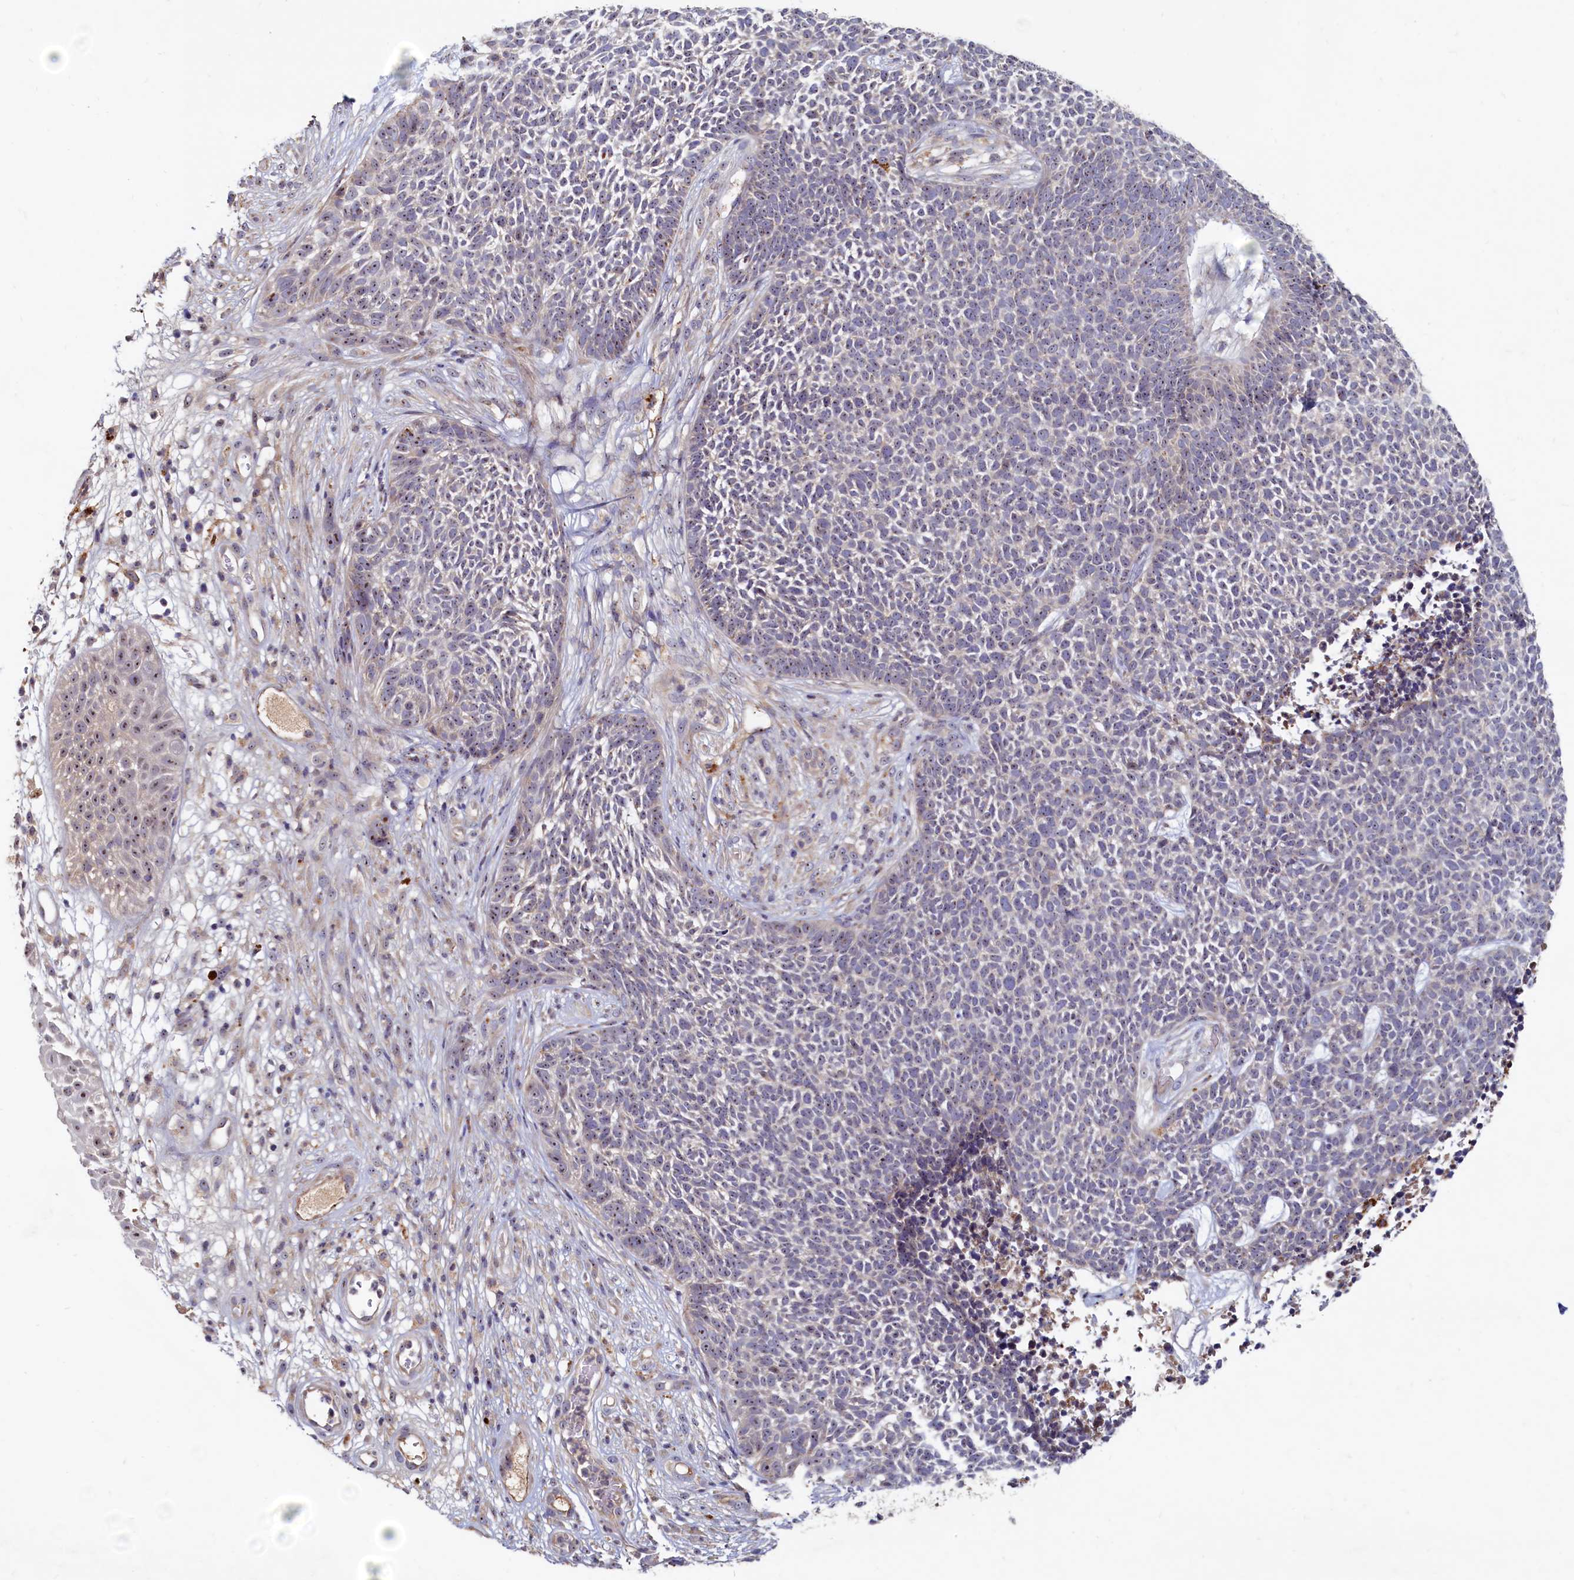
{"staining": {"intensity": "weak", "quantity": "25%-75%", "location": "nuclear"}, "tissue": "skin cancer", "cell_type": "Tumor cells", "image_type": "cancer", "snomed": [{"axis": "morphology", "description": "Basal cell carcinoma"}, {"axis": "topography", "description": "Skin"}], "caption": "Protein staining of skin cancer tissue demonstrates weak nuclear positivity in about 25%-75% of tumor cells.", "gene": "RGS7BP", "patient": {"sex": "female", "age": 84}}